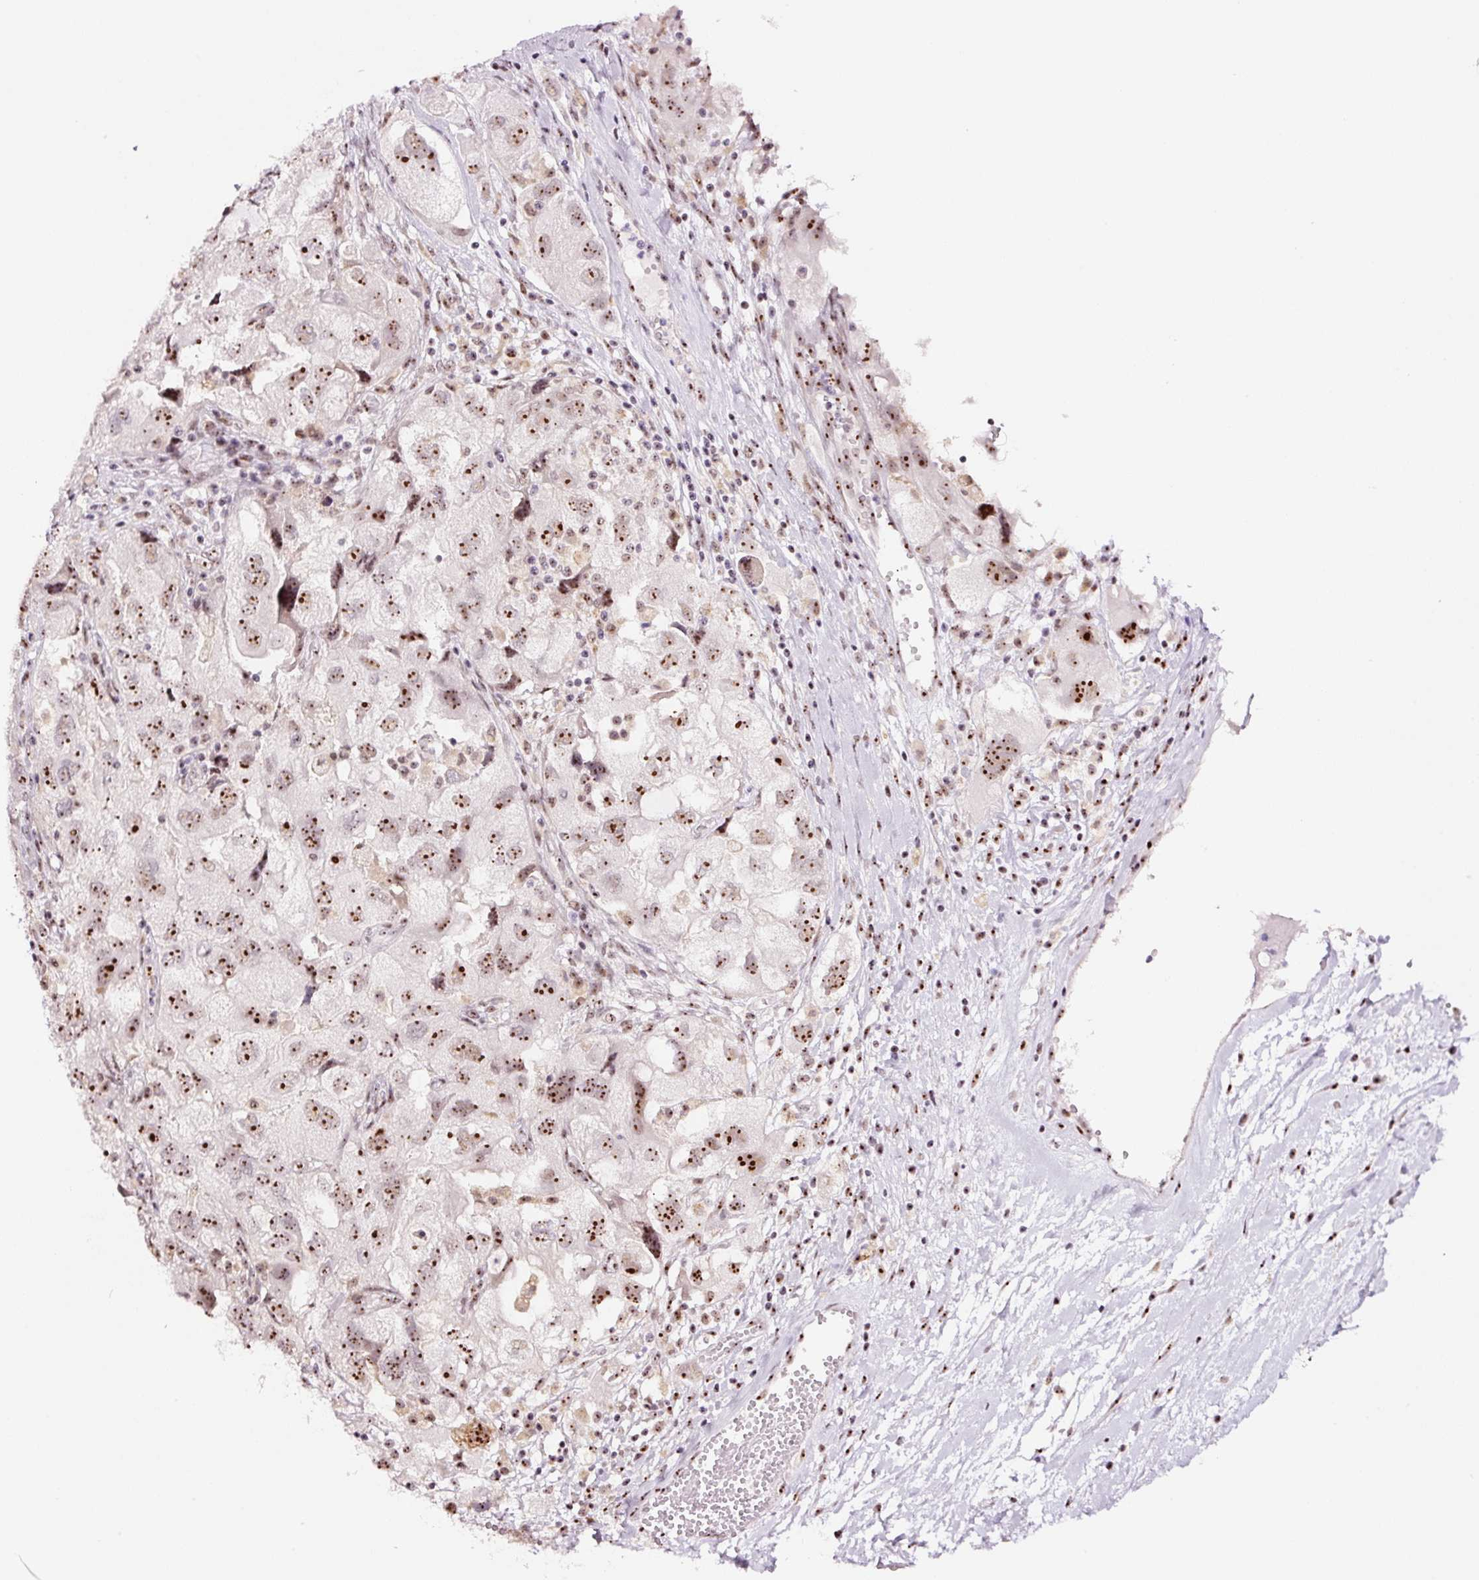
{"staining": {"intensity": "moderate", "quantity": ">75%", "location": "nuclear"}, "tissue": "ovarian cancer", "cell_type": "Tumor cells", "image_type": "cancer", "snomed": [{"axis": "morphology", "description": "Carcinoma, NOS"}, {"axis": "morphology", "description": "Cystadenocarcinoma, serous, NOS"}, {"axis": "topography", "description": "Ovary"}], "caption": "IHC (DAB (3,3'-diaminobenzidine)) staining of human serous cystadenocarcinoma (ovarian) shows moderate nuclear protein staining in approximately >75% of tumor cells.", "gene": "GNL3", "patient": {"sex": "female", "age": 69}}